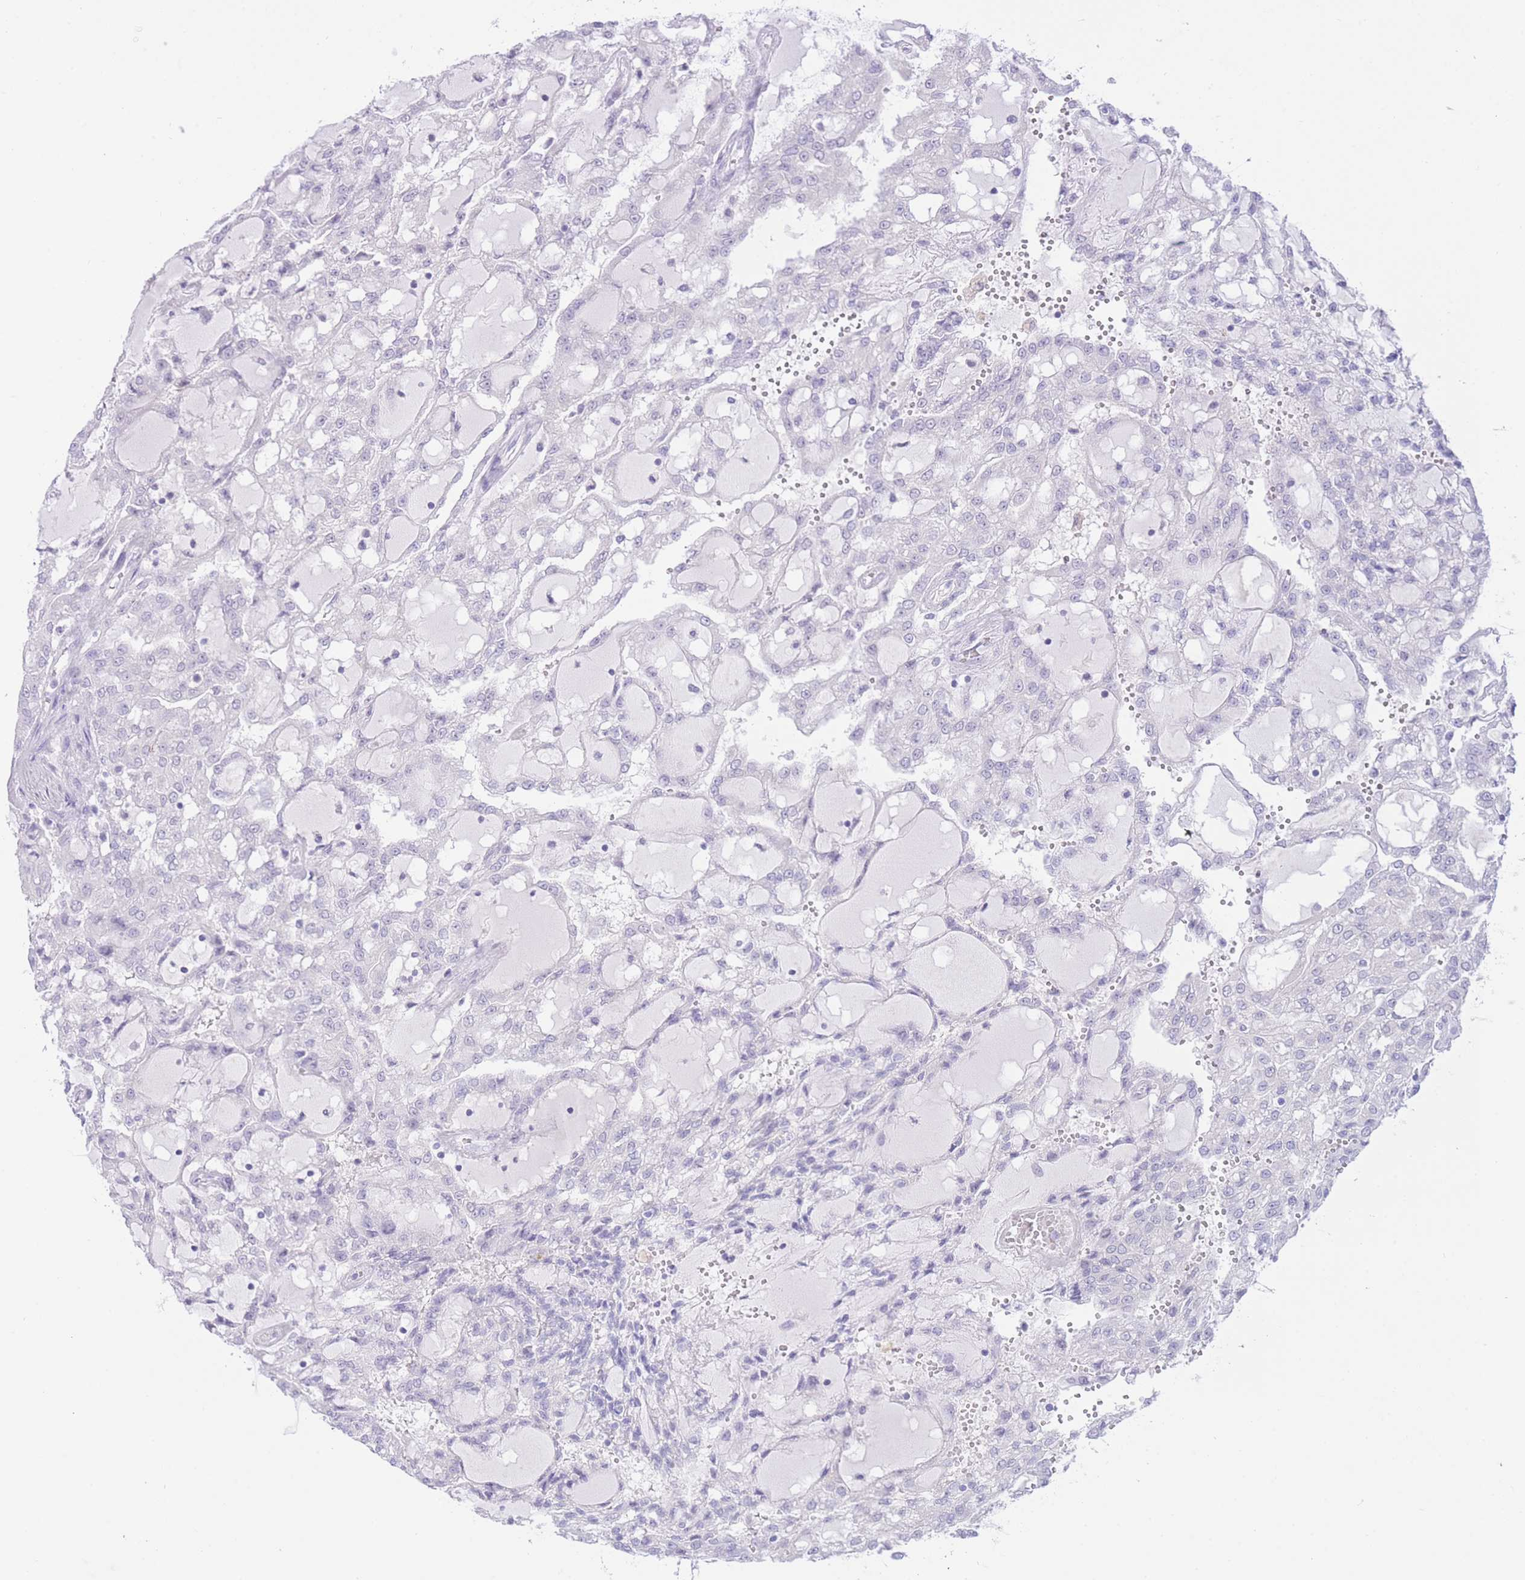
{"staining": {"intensity": "negative", "quantity": "none", "location": "none"}, "tissue": "renal cancer", "cell_type": "Tumor cells", "image_type": "cancer", "snomed": [{"axis": "morphology", "description": "Adenocarcinoma, NOS"}, {"axis": "topography", "description": "Kidney"}], "caption": "A high-resolution histopathology image shows immunohistochemistry (IHC) staining of renal adenocarcinoma, which shows no significant positivity in tumor cells. Nuclei are stained in blue.", "gene": "ZNF212", "patient": {"sex": "male", "age": 63}}